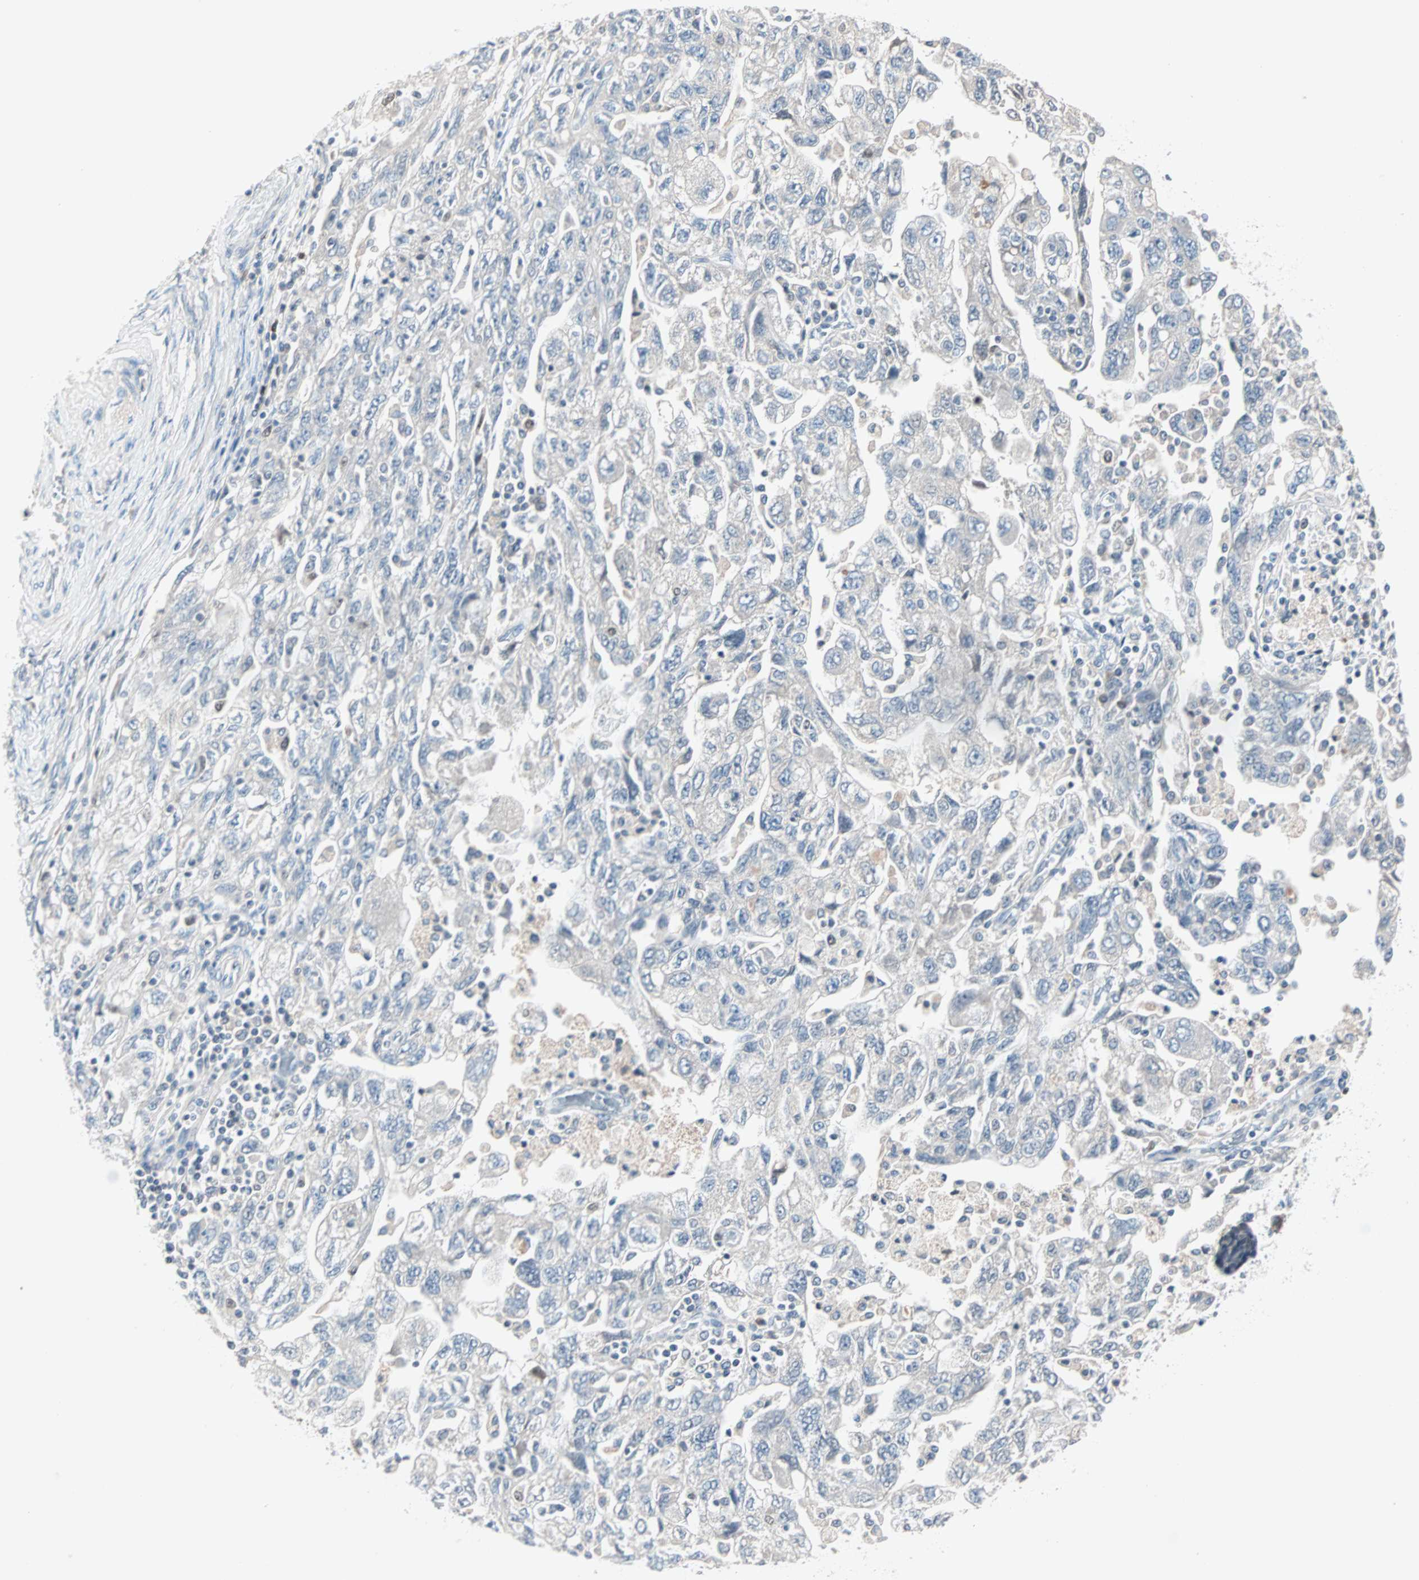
{"staining": {"intensity": "negative", "quantity": "none", "location": "none"}, "tissue": "ovarian cancer", "cell_type": "Tumor cells", "image_type": "cancer", "snomed": [{"axis": "morphology", "description": "Carcinoma, NOS"}, {"axis": "morphology", "description": "Cystadenocarcinoma, serous, NOS"}, {"axis": "topography", "description": "Ovary"}], "caption": "Immunohistochemical staining of carcinoma (ovarian) shows no significant positivity in tumor cells.", "gene": "CCNE2", "patient": {"sex": "female", "age": 69}}